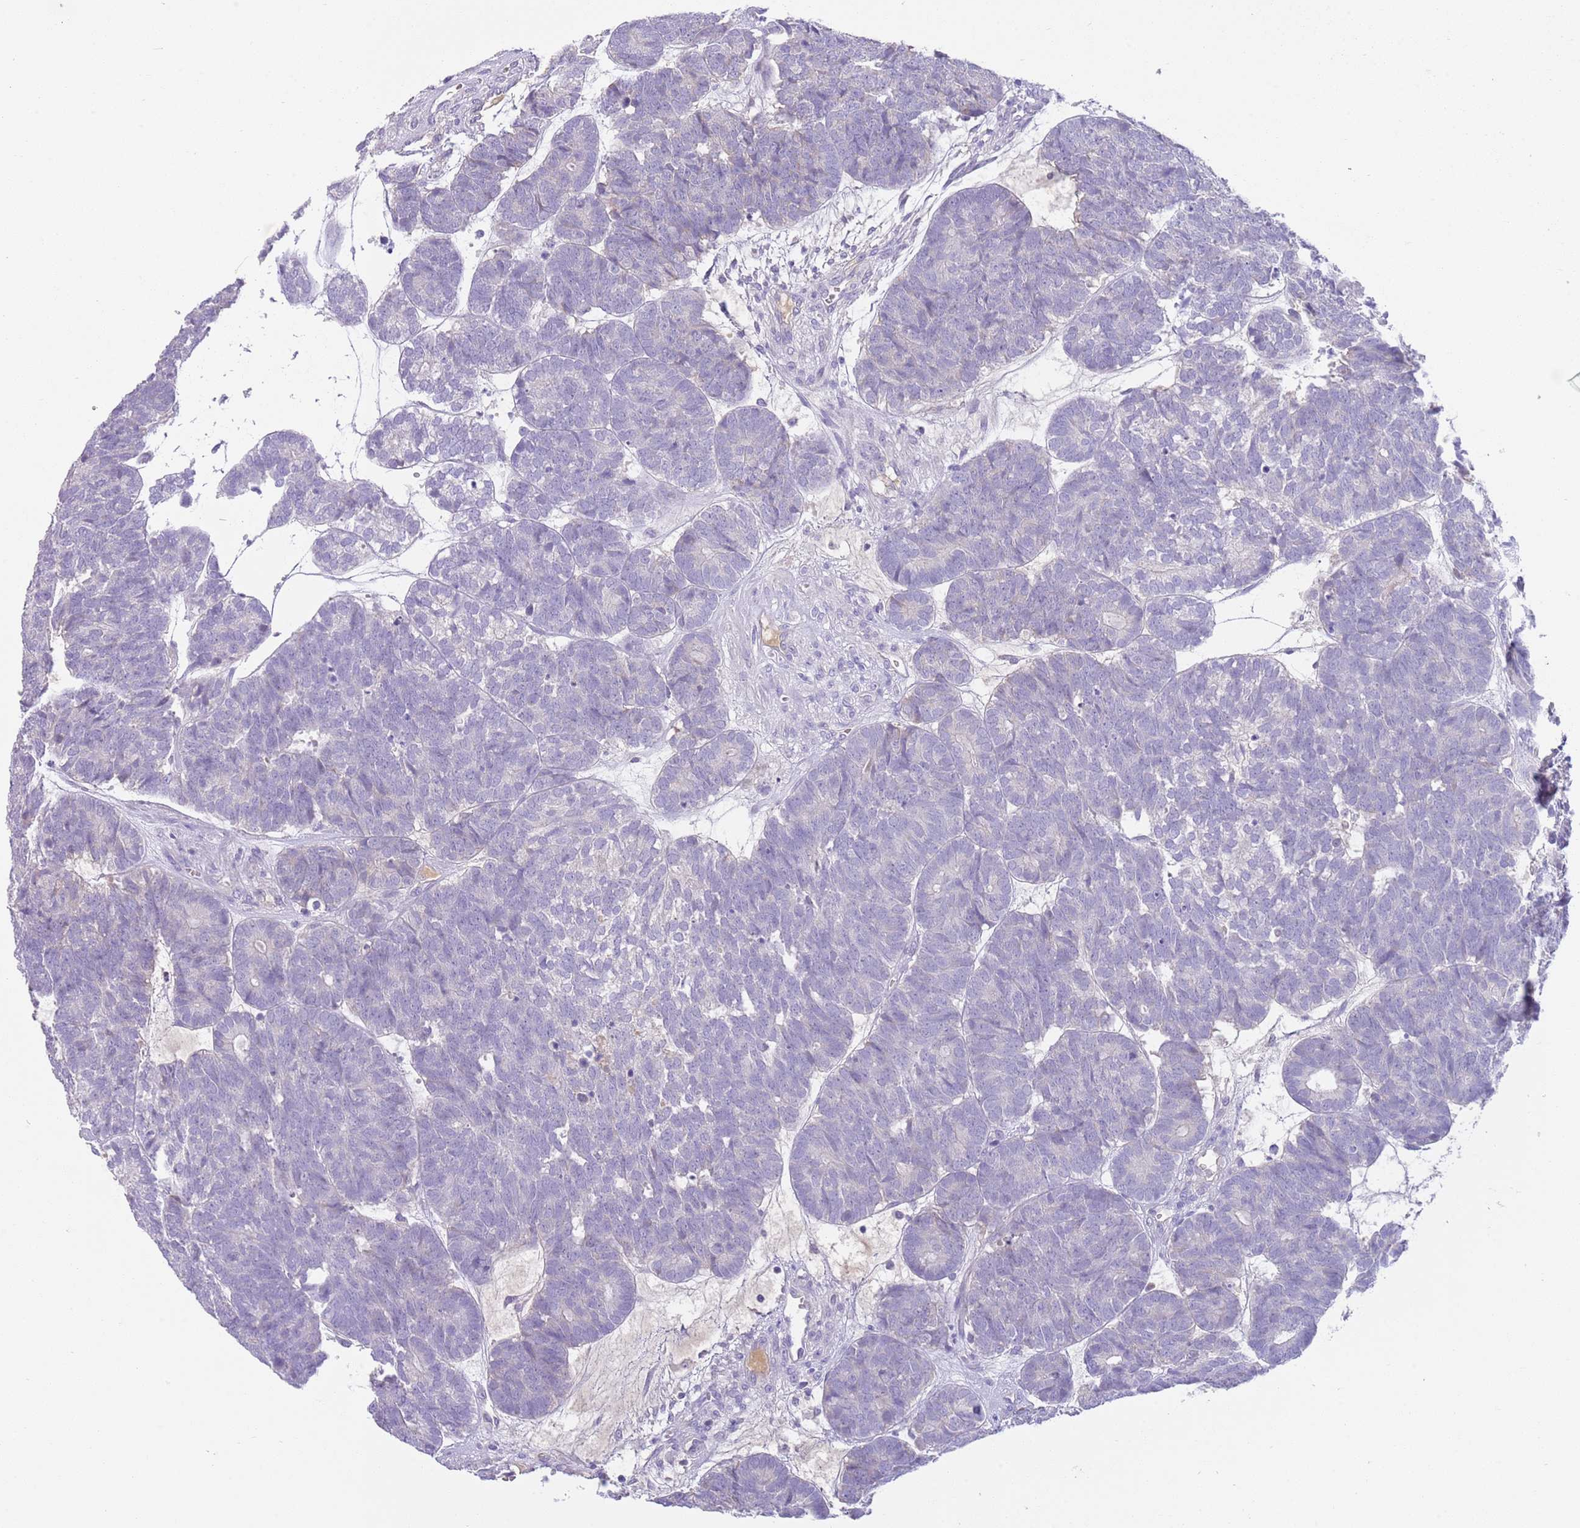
{"staining": {"intensity": "negative", "quantity": "none", "location": "none"}, "tissue": "head and neck cancer", "cell_type": "Tumor cells", "image_type": "cancer", "snomed": [{"axis": "morphology", "description": "Adenocarcinoma, NOS"}, {"axis": "topography", "description": "Head-Neck"}], "caption": "Tumor cells show no significant expression in adenocarcinoma (head and neck).", "gene": "IGFL4", "patient": {"sex": "female", "age": 81}}